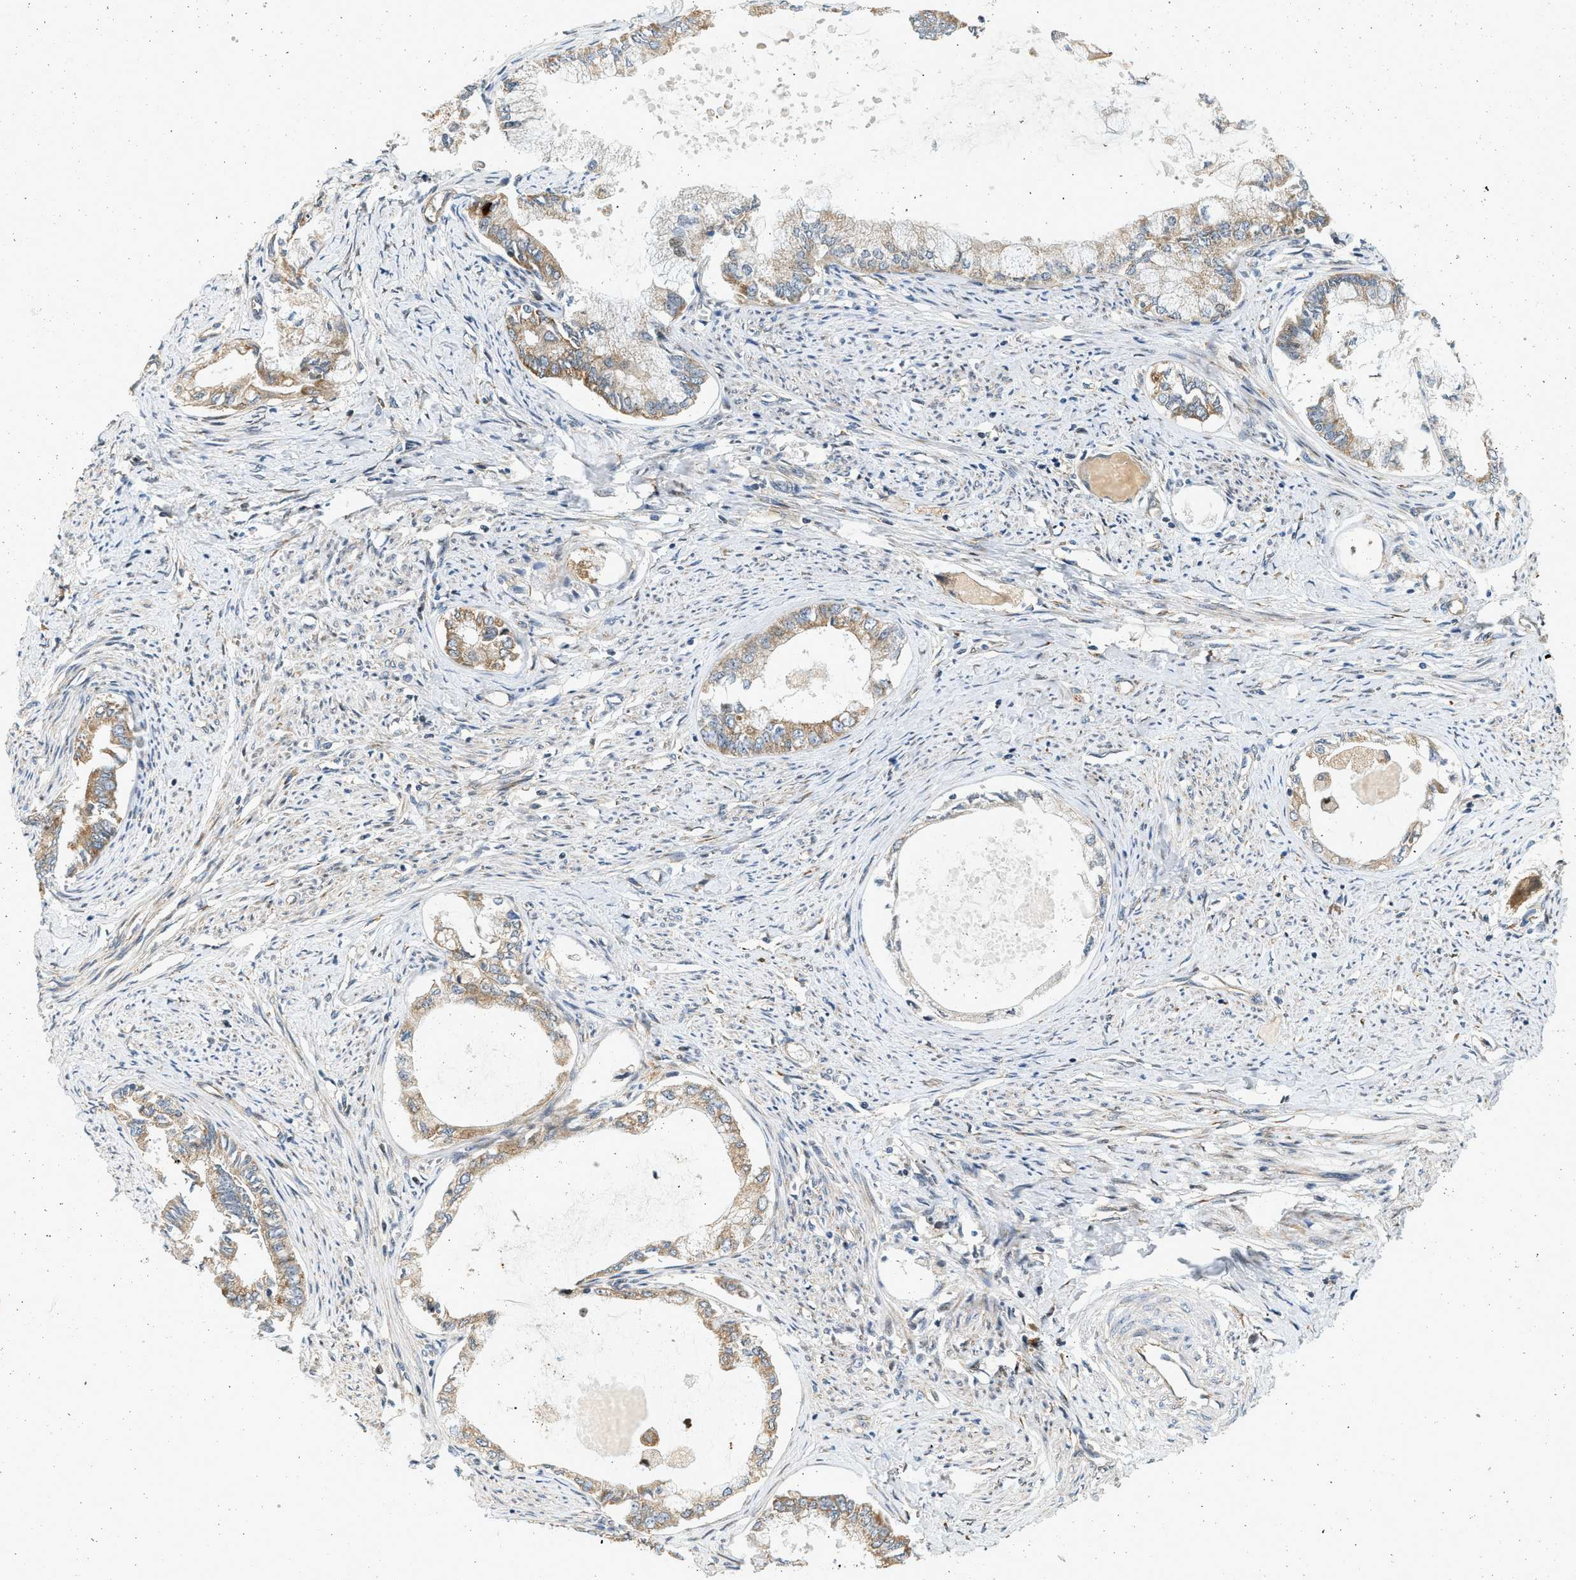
{"staining": {"intensity": "moderate", "quantity": "25%-75%", "location": "cytoplasmic/membranous"}, "tissue": "endometrial cancer", "cell_type": "Tumor cells", "image_type": "cancer", "snomed": [{"axis": "morphology", "description": "Adenocarcinoma, NOS"}, {"axis": "topography", "description": "Endometrium"}], "caption": "IHC of human endometrial cancer (adenocarcinoma) demonstrates medium levels of moderate cytoplasmic/membranous expression in approximately 25%-75% of tumor cells.", "gene": "NRSN2", "patient": {"sex": "female", "age": 86}}